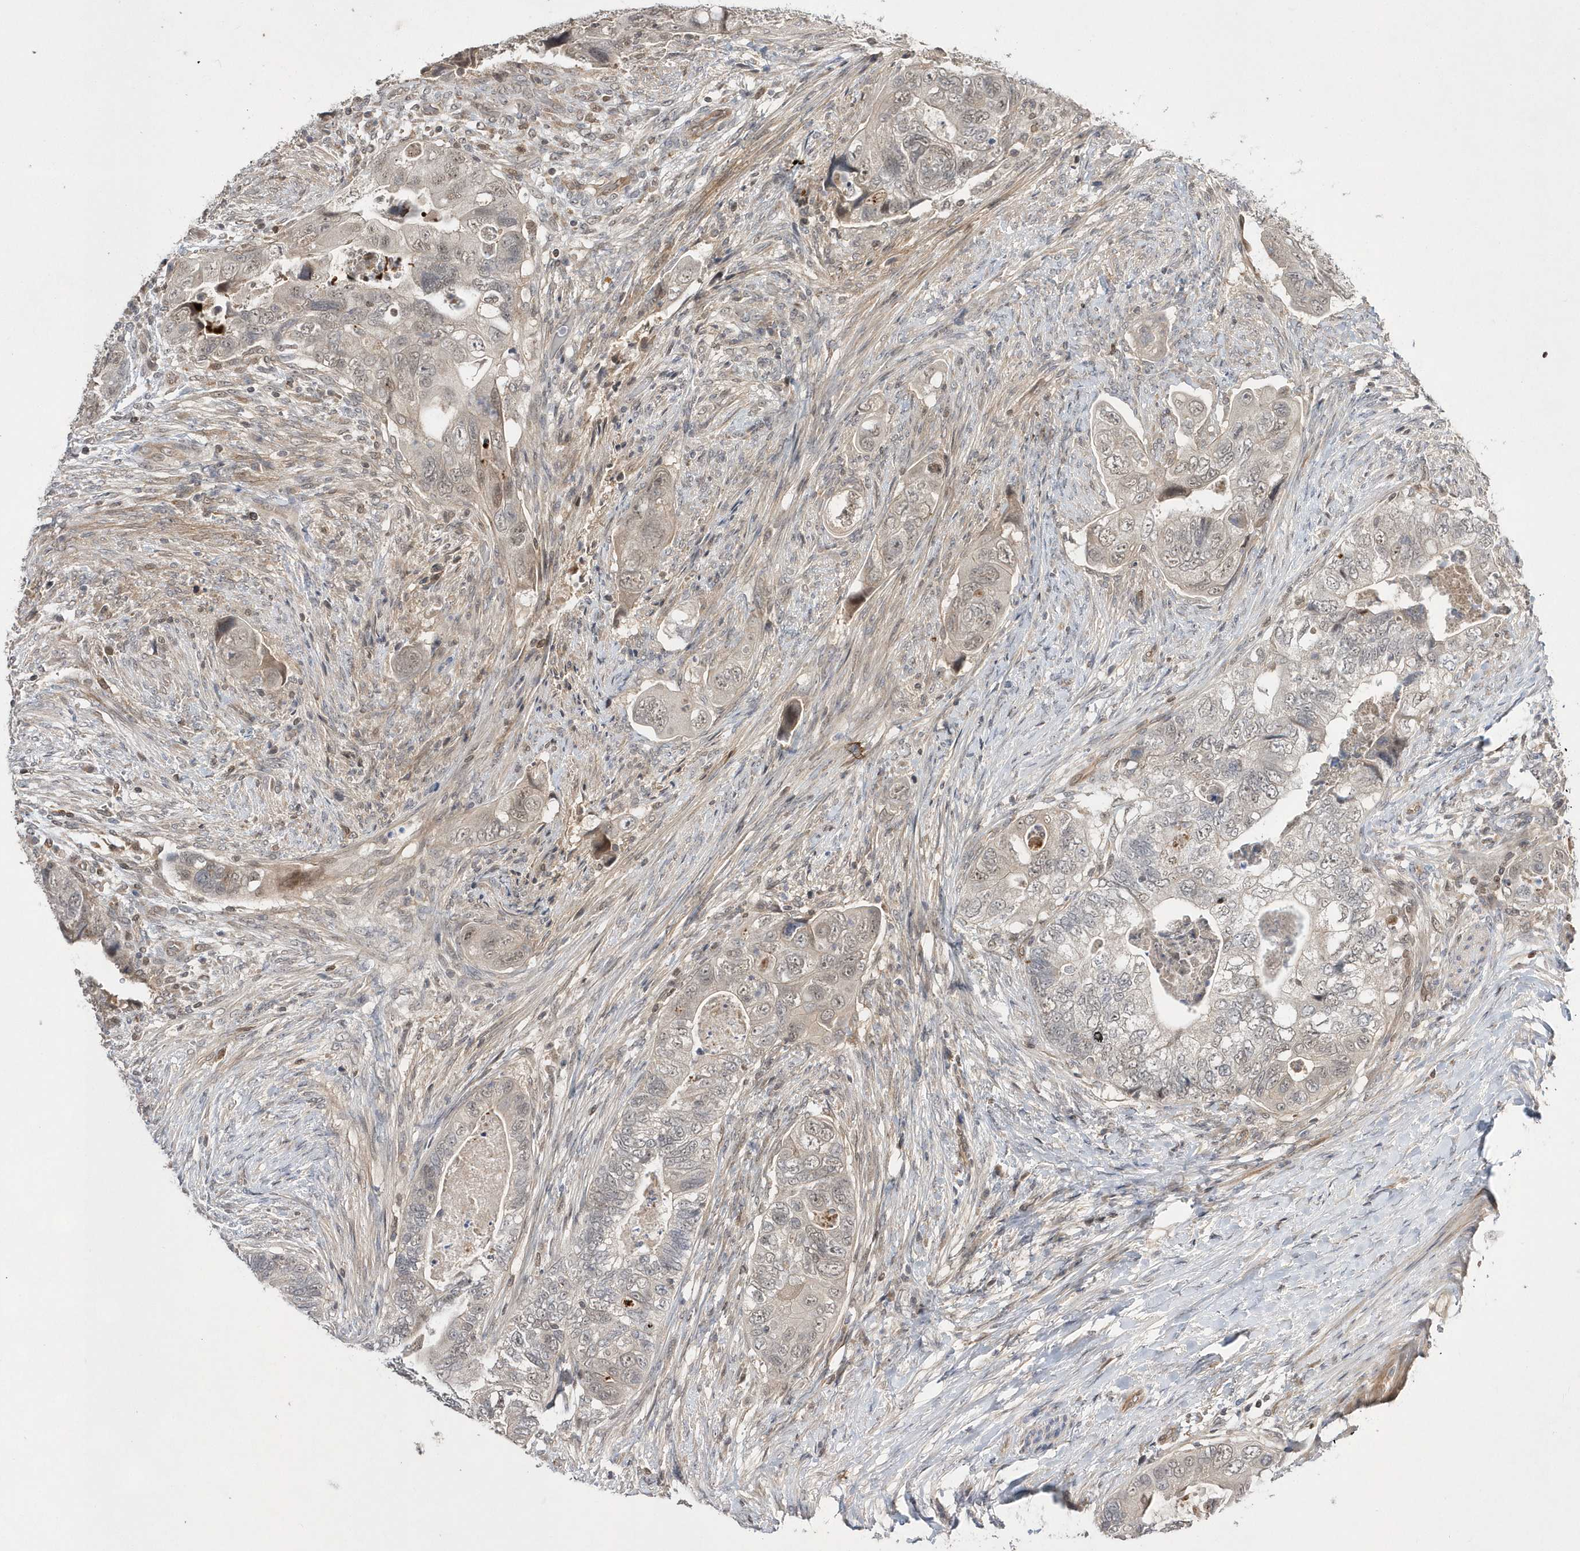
{"staining": {"intensity": "weak", "quantity": ">75%", "location": "cytoplasmic/membranous,nuclear"}, "tissue": "colorectal cancer", "cell_type": "Tumor cells", "image_type": "cancer", "snomed": [{"axis": "morphology", "description": "Adenocarcinoma, NOS"}, {"axis": "topography", "description": "Rectum"}], "caption": "Immunohistochemistry (IHC) of human adenocarcinoma (colorectal) exhibits low levels of weak cytoplasmic/membranous and nuclear staining in about >75% of tumor cells.", "gene": "TMEM132B", "patient": {"sex": "male", "age": 63}}